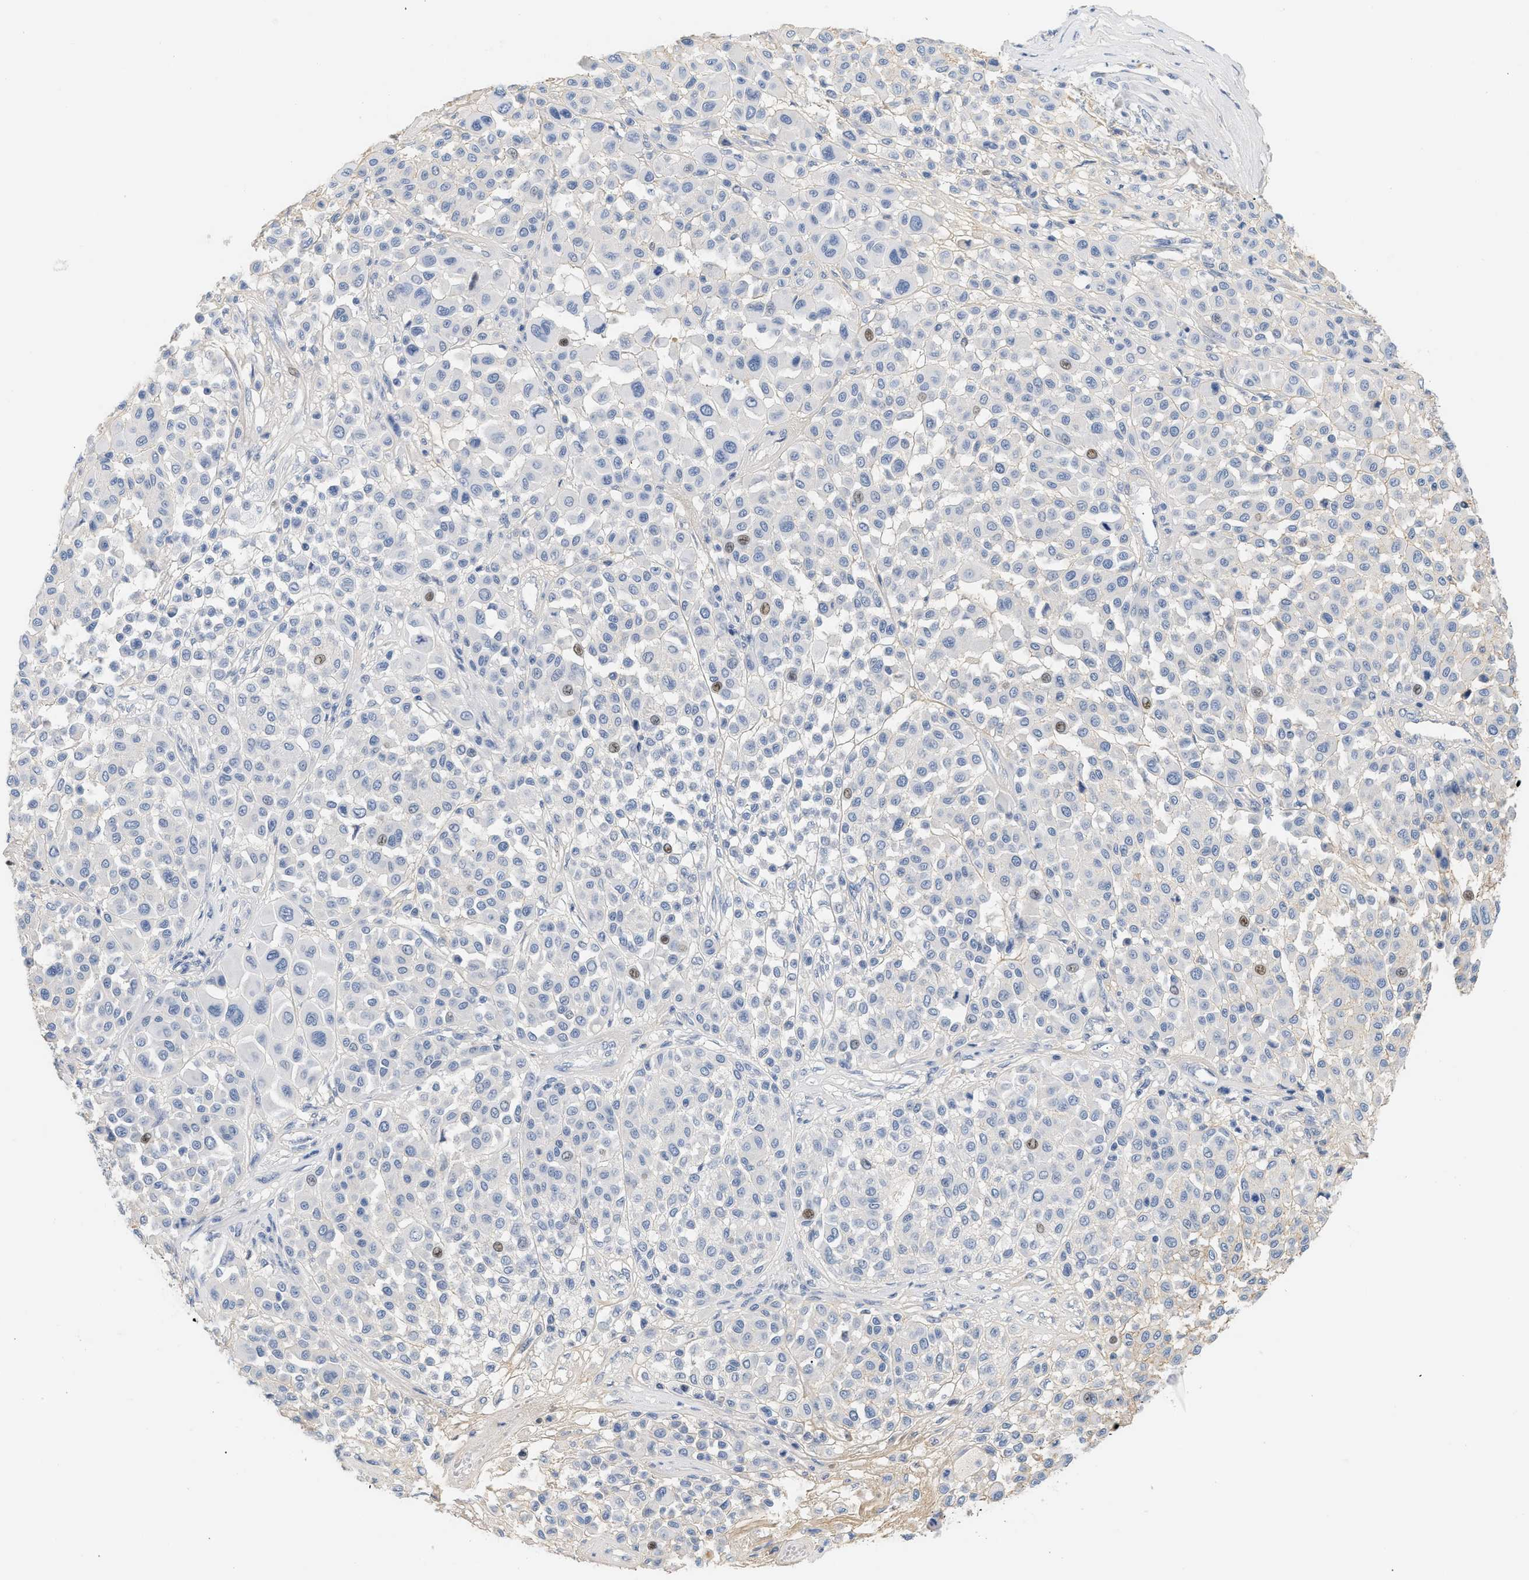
{"staining": {"intensity": "moderate", "quantity": "<25%", "location": "nuclear"}, "tissue": "melanoma", "cell_type": "Tumor cells", "image_type": "cancer", "snomed": [{"axis": "morphology", "description": "Malignant melanoma, Metastatic site"}, {"axis": "topography", "description": "Soft tissue"}], "caption": "Melanoma was stained to show a protein in brown. There is low levels of moderate nuclear expression in approximately <25% of tumor cells.", "gene": "CFH", "patient": {"sex": "male", "age": 41}}